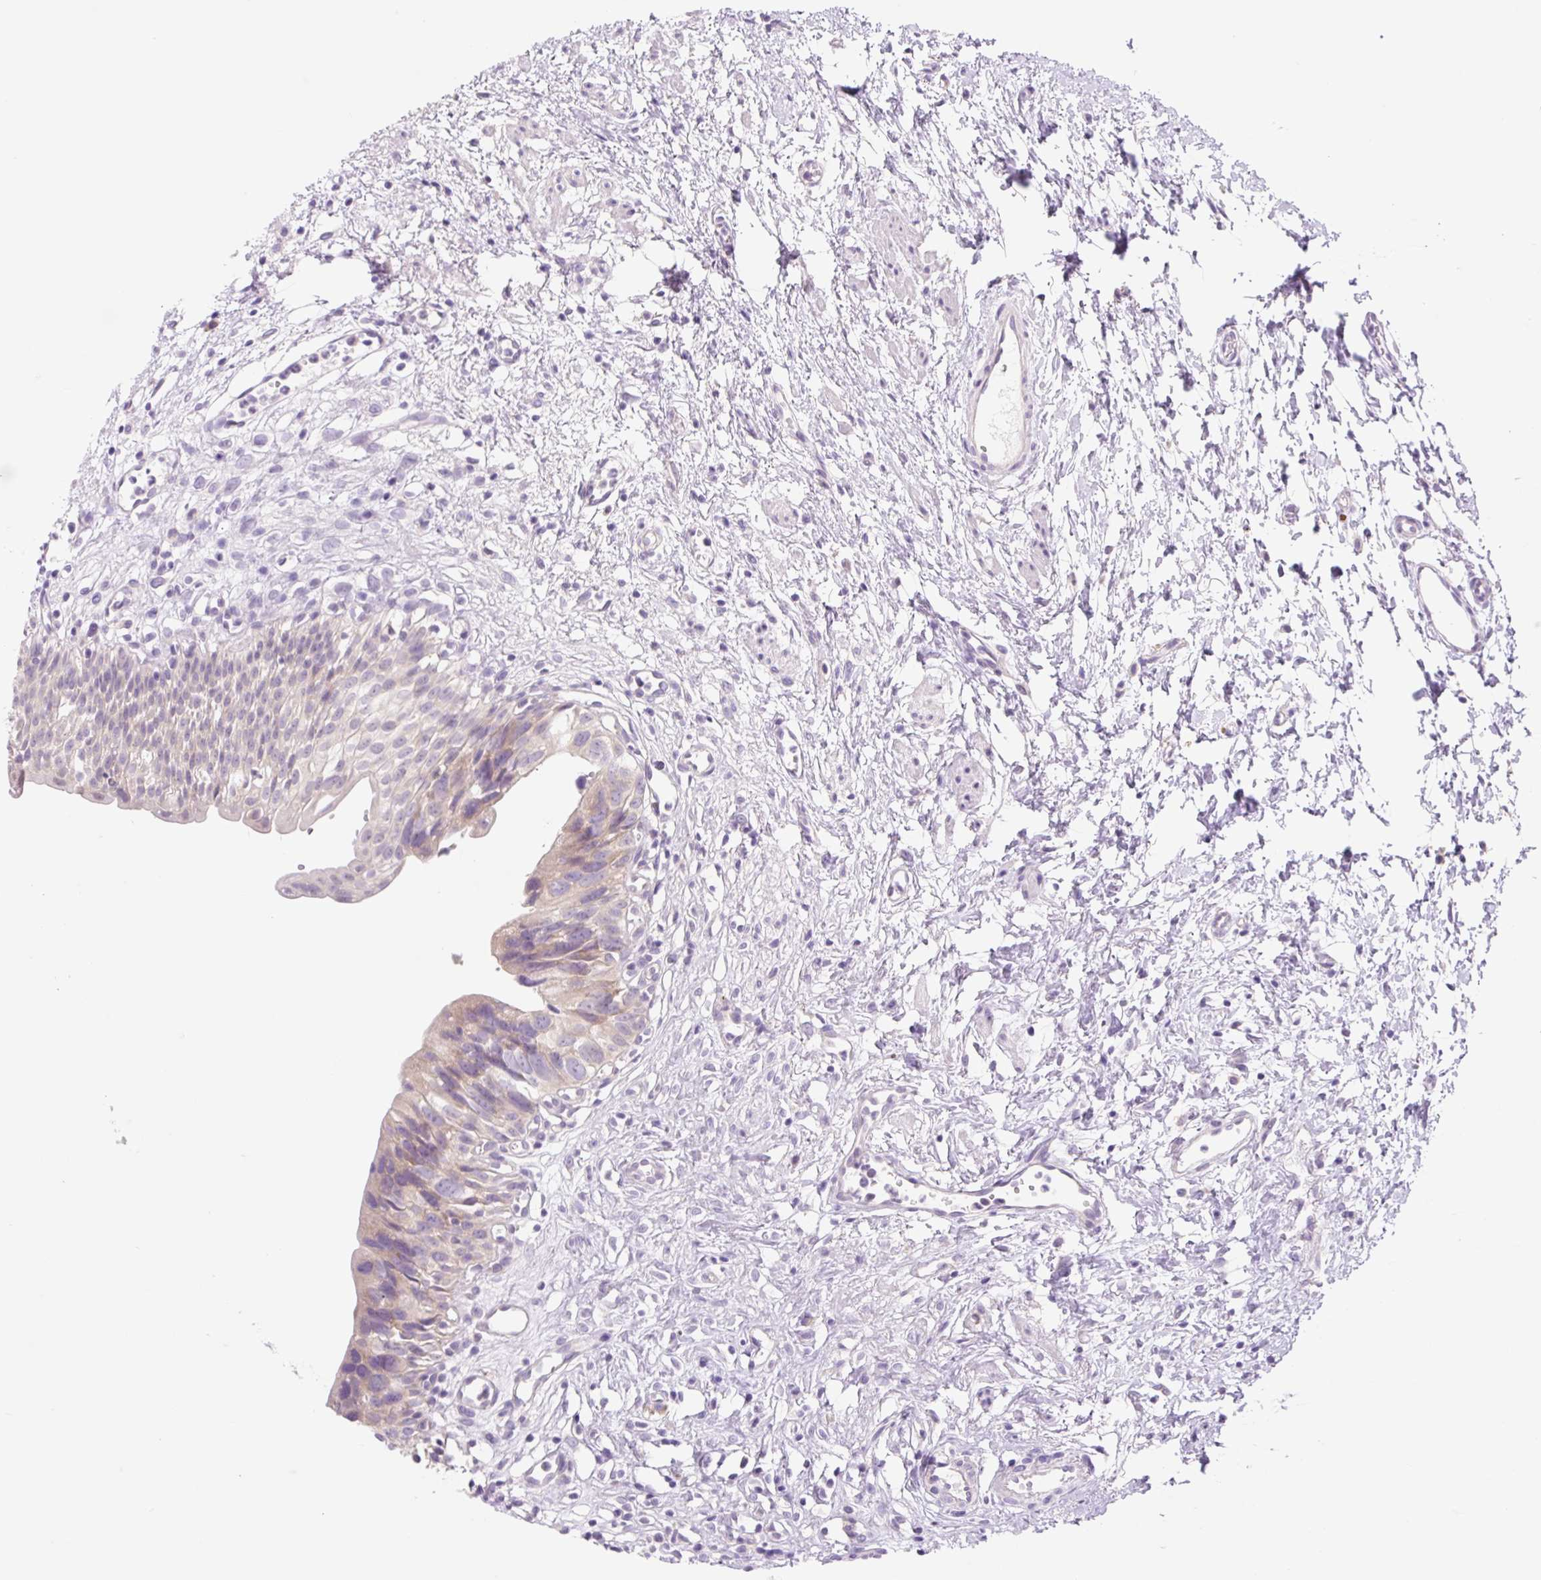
{"staining": {"intensity": "weak", "quantity": "<25%", "location": "cytoplasmic/membranous"}, "tissue": "urinary bladder", "cell_type": "Urothelial cells", "image_type": "normal", "snomed": [{"axis": "morphology", "description": "Normal tissue, NOS"}, {"axis": "topography", "description": "Urinary bladder"}], "caption": "Immunohistochemical staining of unremarkable urinary bladder exhibits no significant expression in urothelial cells. (Immunohistochemistry (ihc), brightfield microscopy, high magnification).", "gene": "CELF6", "patient": {"sex": "male", "age": 51}}